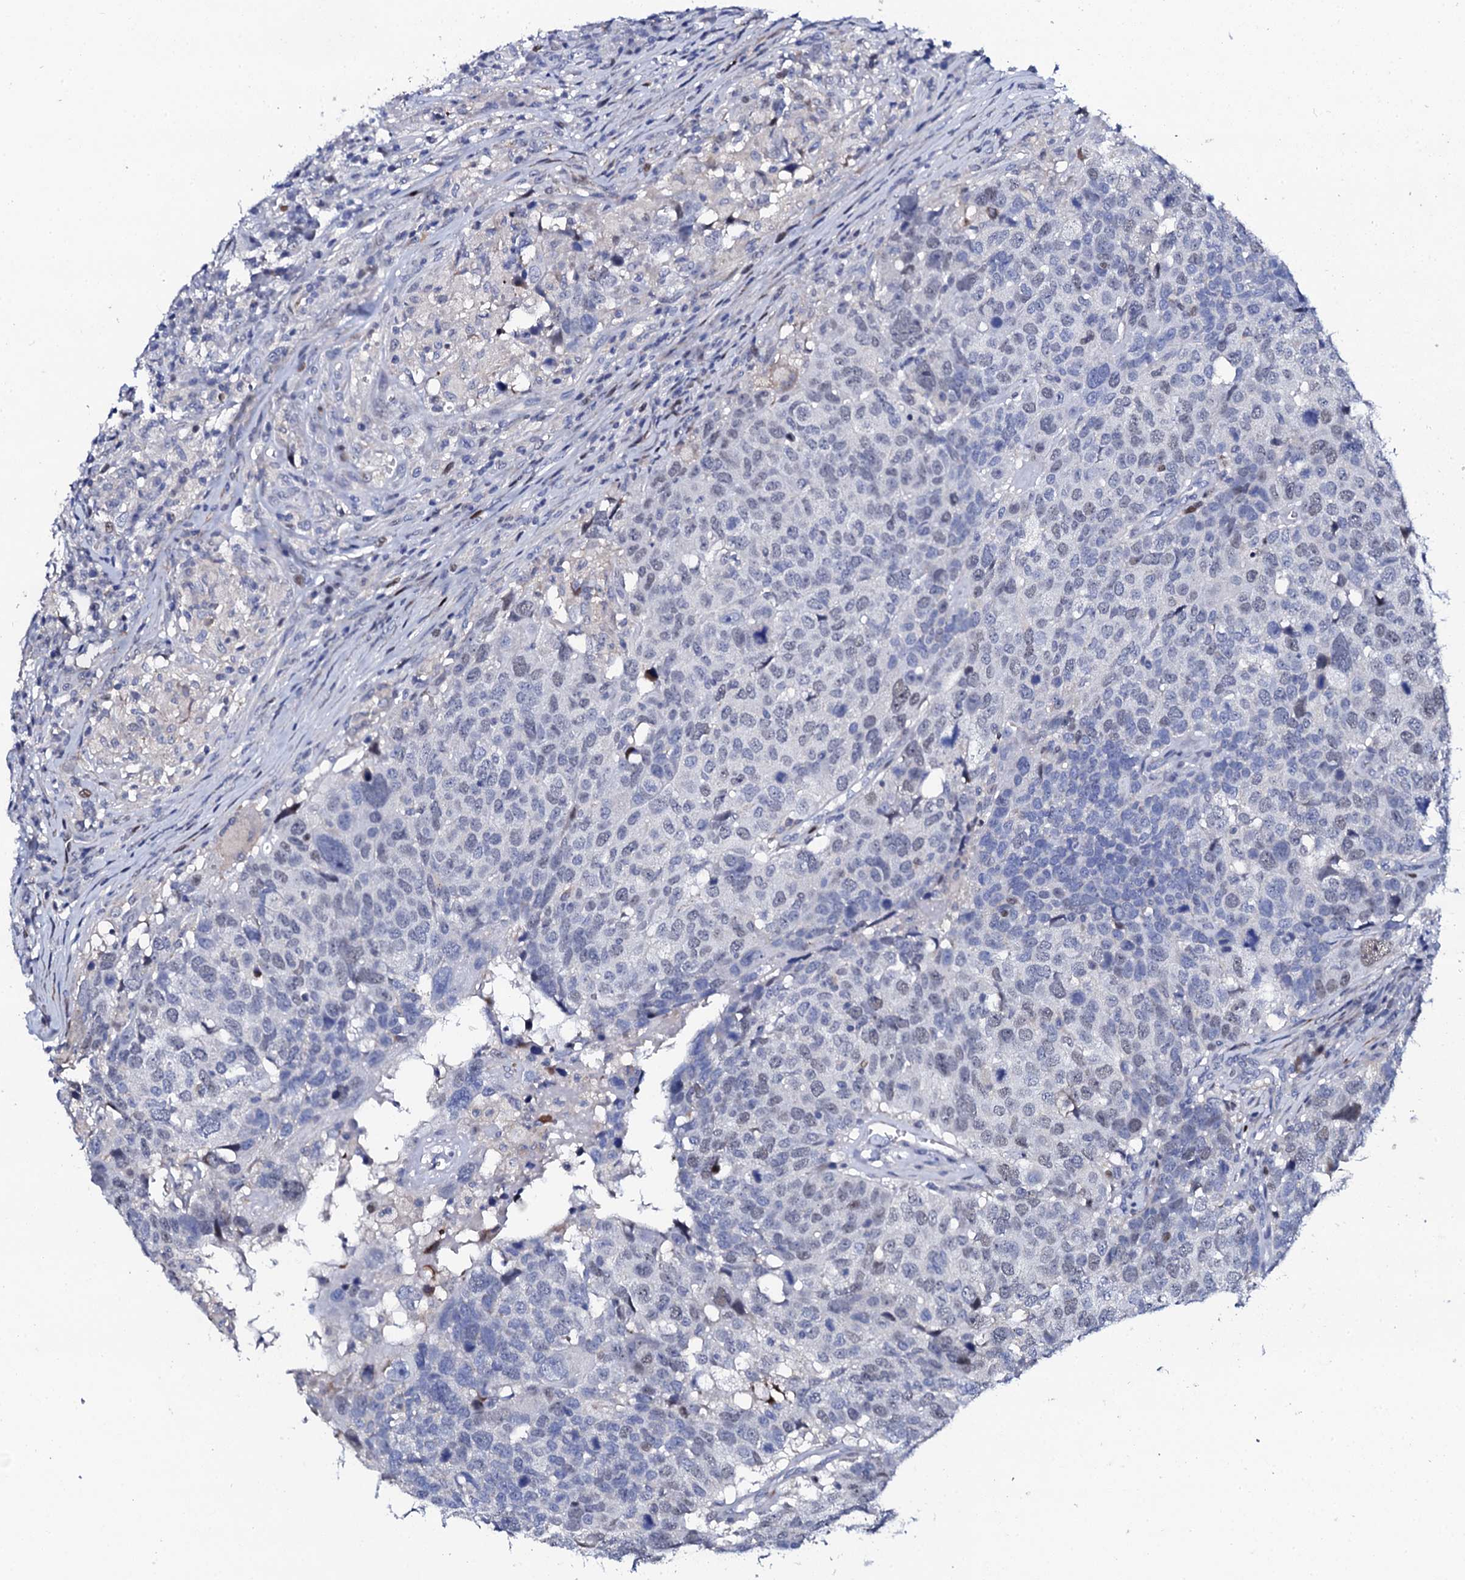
{"staining": {"intensity": "weak", "quantity": "<25%", "location": "nuclear"}, "tissue": "head and neck cancer", "cell_type": "Tumor cells", "image_type": "cancer", "snomed": [{"axis": "morphology", "description": "Squamous cell carcinoma, NOS"}, {"axis": "topography", "description": "Head-Neck"}], "caption": "There is no significant expression in tumor cells of head and neck cancer.", "gene": "NUDT13", "patient": {"sex": "male", "age": 66}}